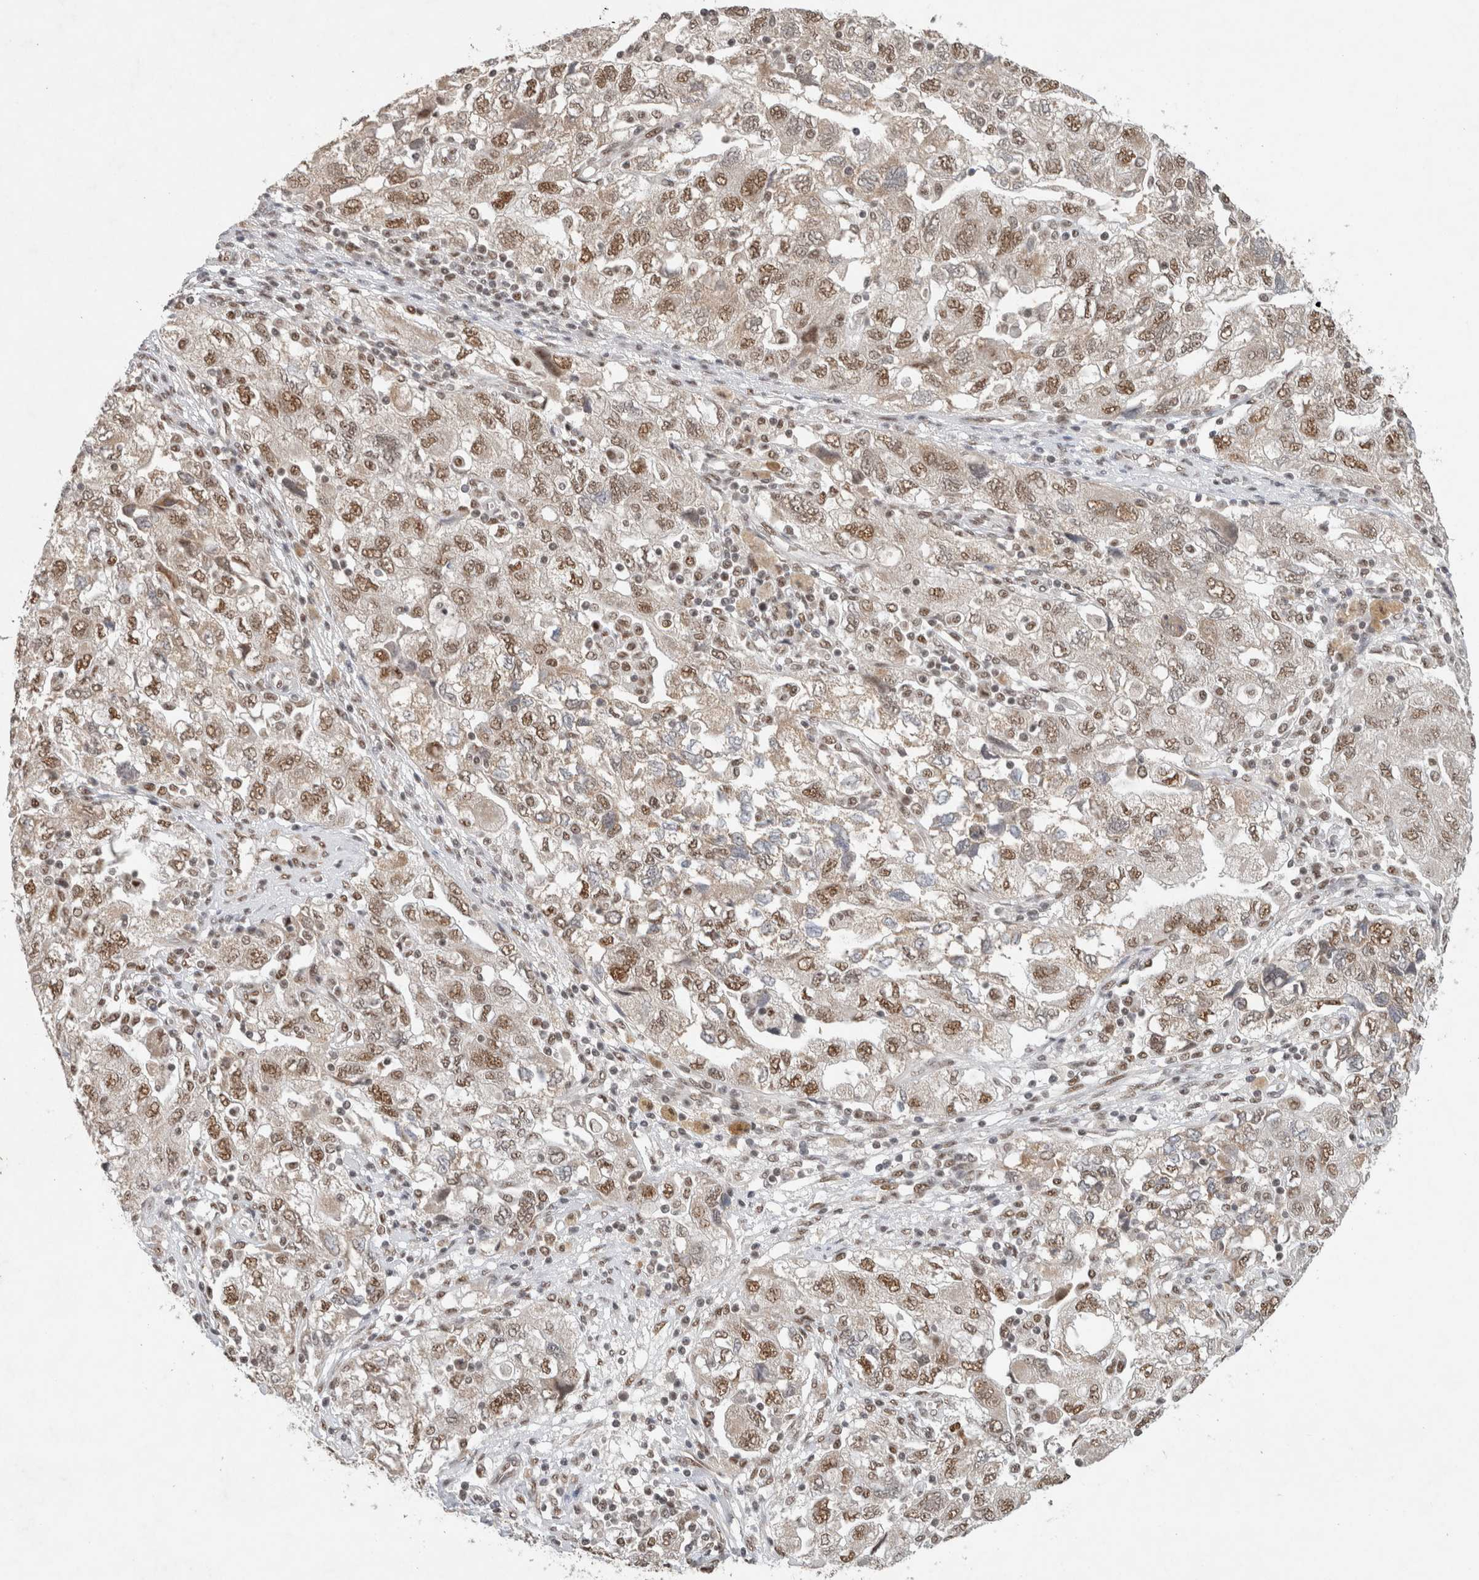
{"staining": {"intensity": "strong", "quantity": ">75%", "location": "nuclear"}, "tissue": "ovarian cancer", "cell_type": "Tumor cells", "image_type": "cancer", "snomed": [{"axis": "morphology", "description": "Carcinoma, NOS"}, {"axis": "morphology", "description": "Cystadenocarcinoma, serous, NOS"}, {"axis": "topography", "description": "Ovary"}], "caption": "A brown stain highlights strong nuclear staining of a protein in human ovarian cancer tumor cells.", "gene": "DDX42", "patient": {"sex": "female", "age": 69}}